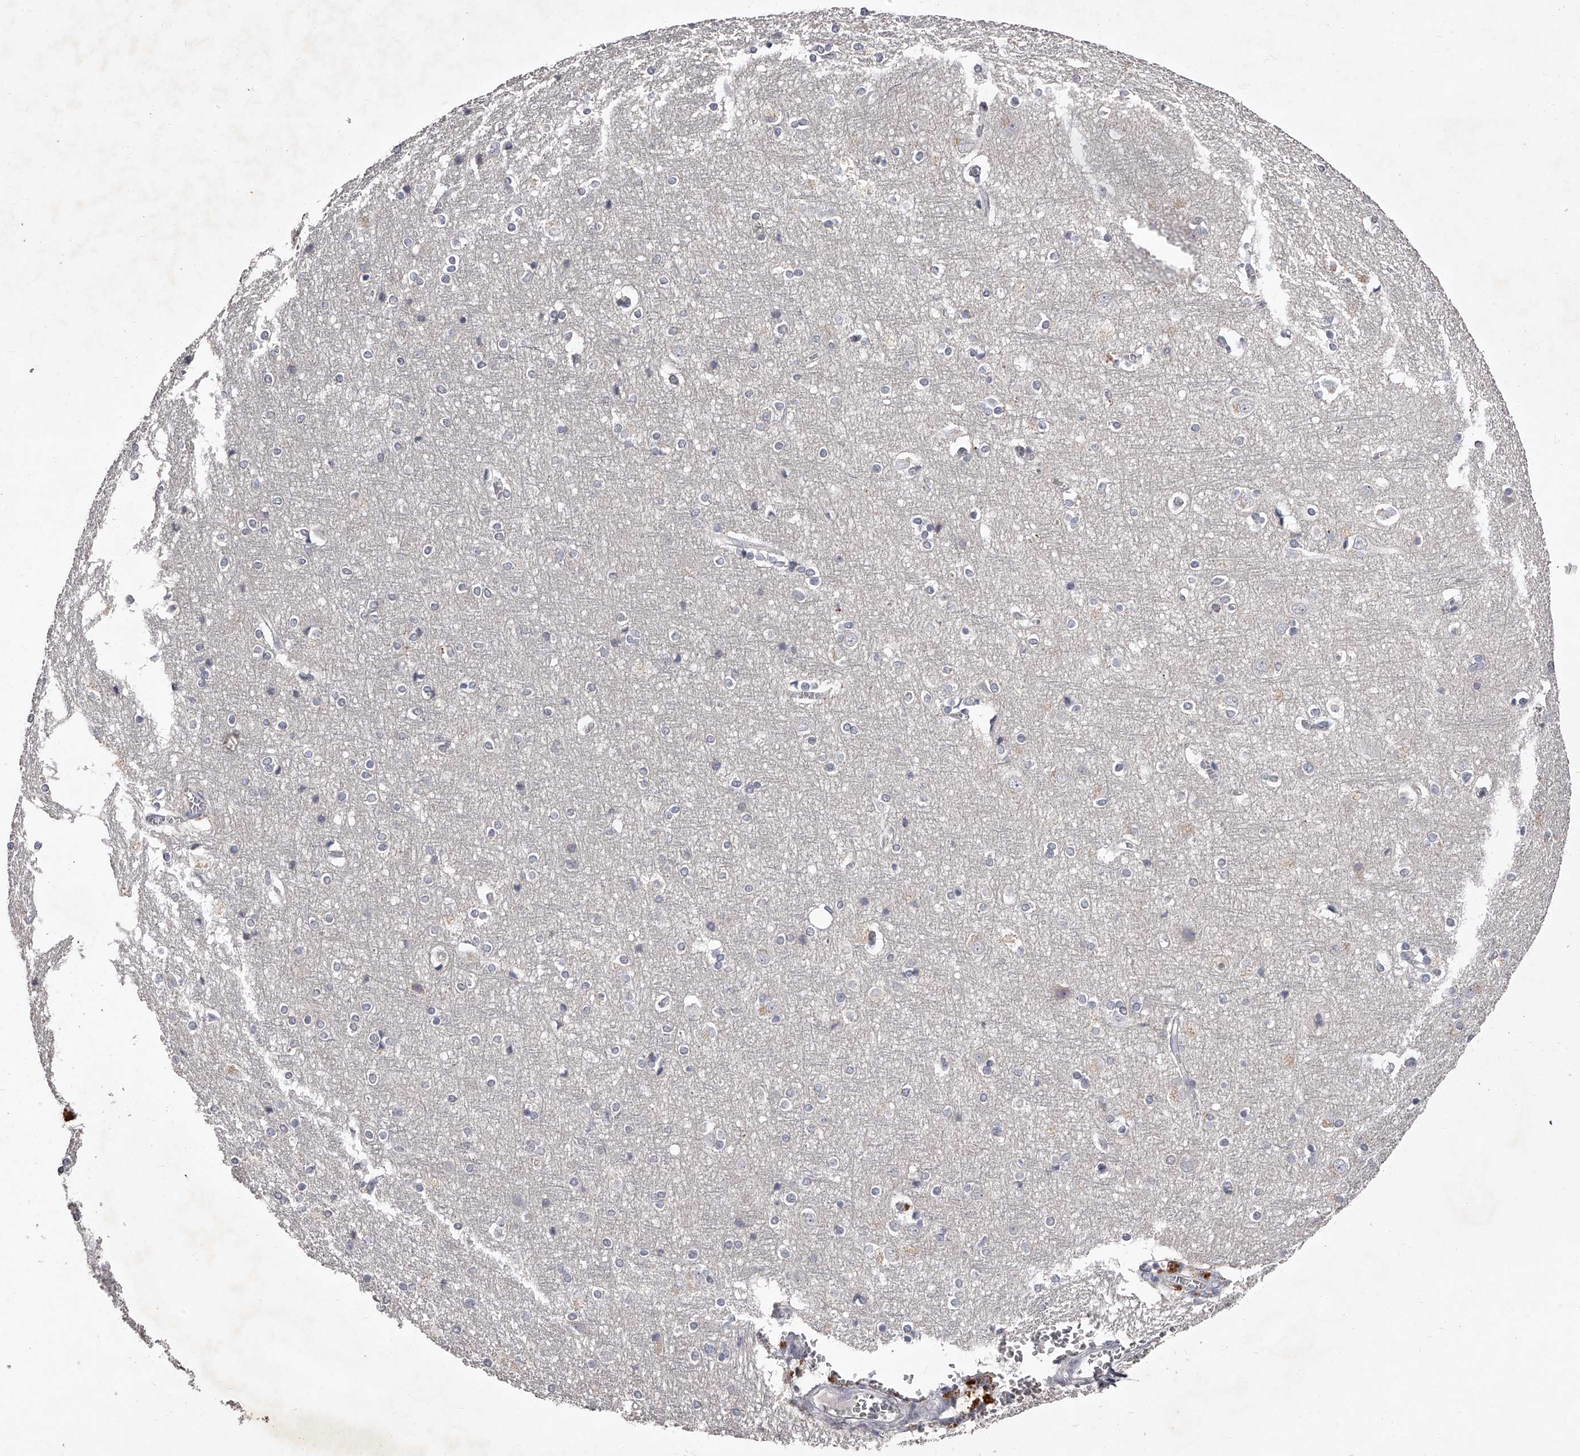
{"staining": {"intensity": "negative", "quantity": "none", "location": "none"}, "tissue": "cerebral cortex", "cell_type": "Endothelial cells", "image_type": "normal", "snomed": [{"axis": "morphology", "description": "Normal tissue, NOS"}, {"axis": "topography", "description": "Cerebral cortex"}], "caption": "High magnification brightfield microscopy of benign cerebral cortex stained with DAB (brown) and counterstained with hematoxylin (blue): endothelial cells show no significant staining.", "gene": "NT5DC1", "patient": {"sex": "male", "age": 54}}